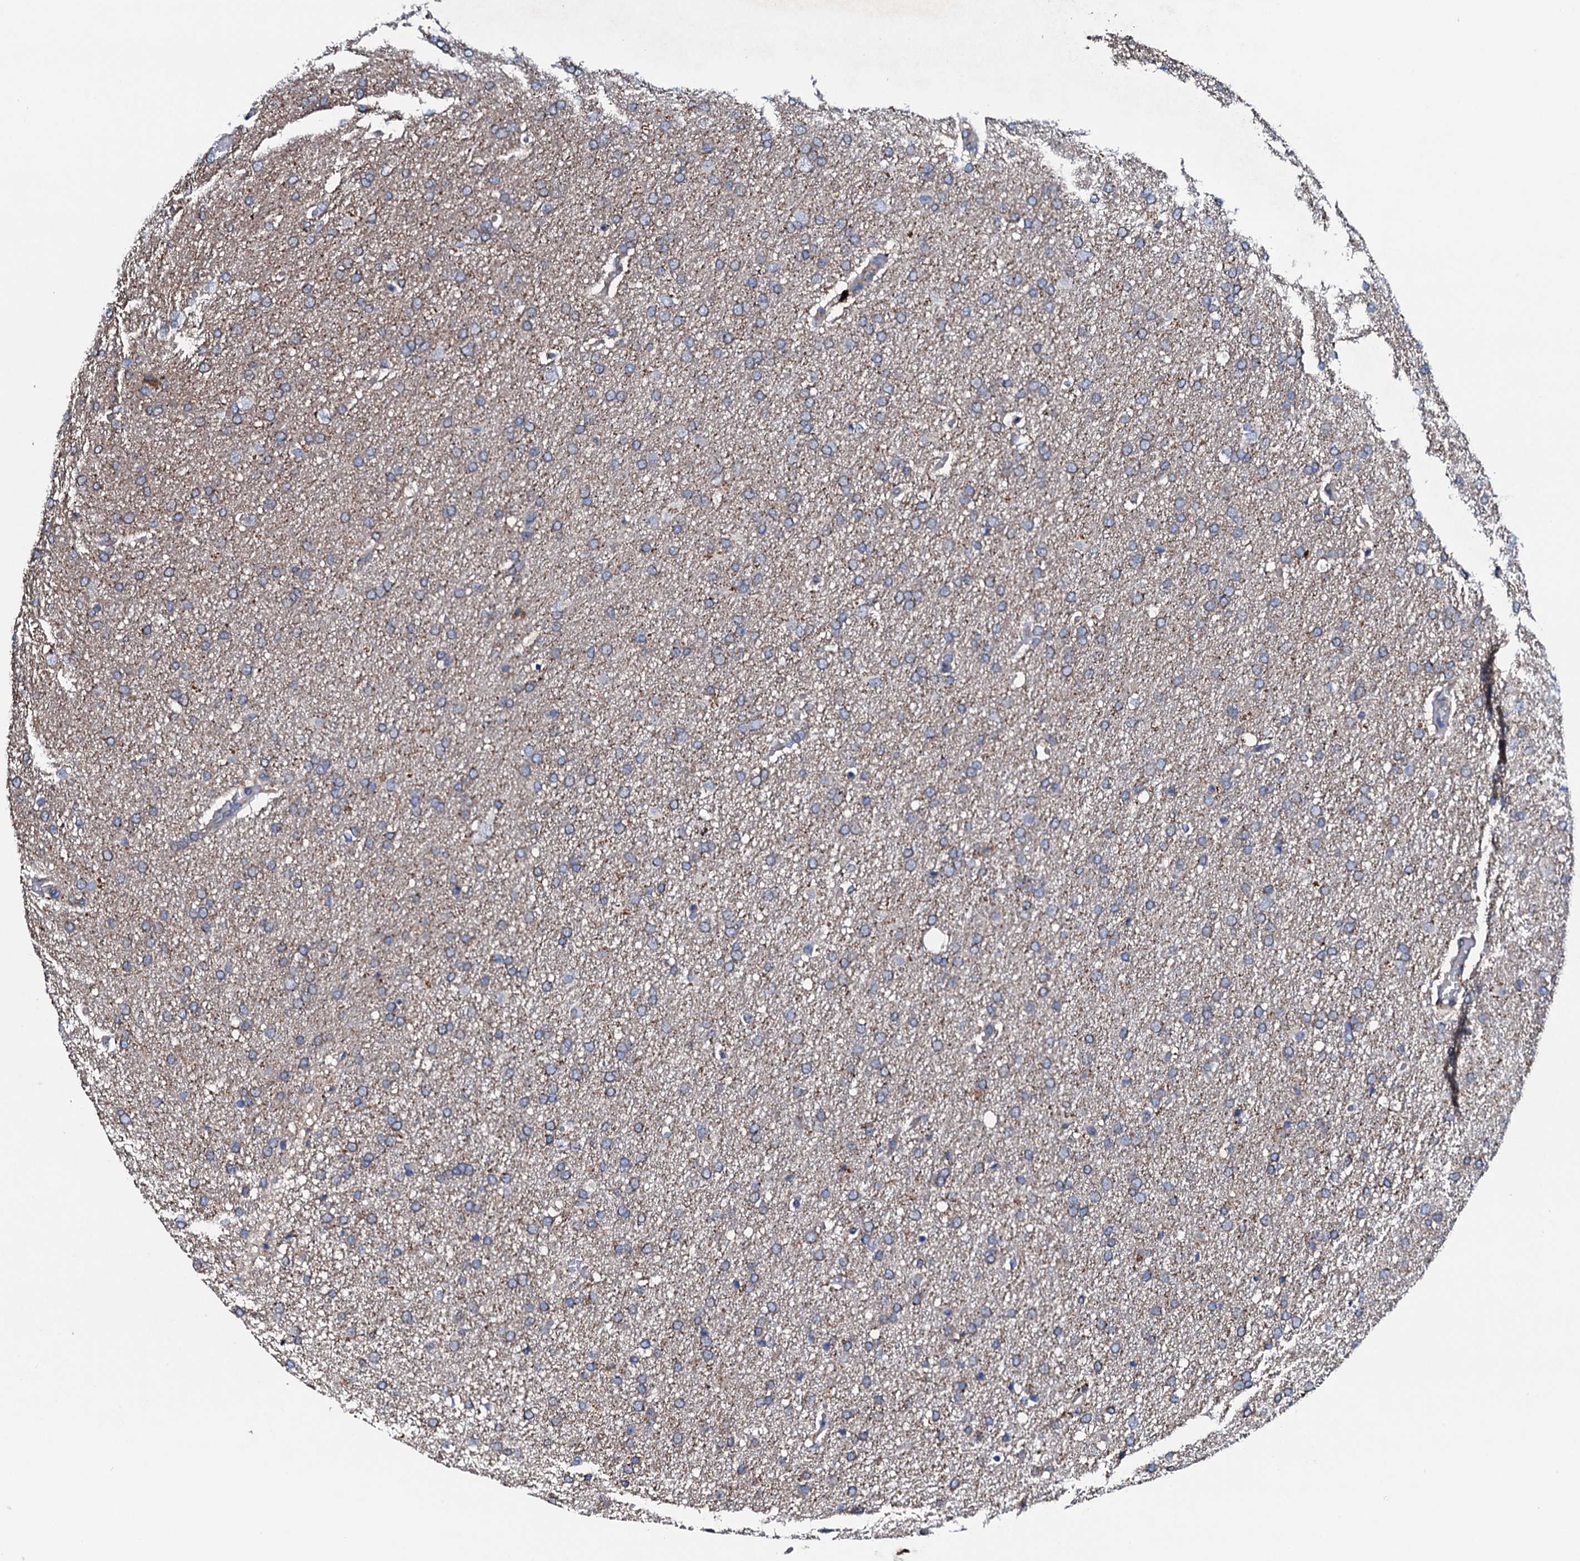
{"staining": {"intensity": "negative", "quantity": "none", "location": "none"}, "tissue": "glioma", "cell_type": "Tumor cells", "image_type": "cancer", "snomed": [{"axis": "morphology", "description": "Glioma, malignant, High grade"}, {"axis": "topography", "description": "Brain"}], "caption": "An immunohistochemistry photomicrograph of glioma is shown. There is no staining in tumor cells of glioma.", "gene": "MS4A4E", "patient": {"sex": "male", "age": 72}}